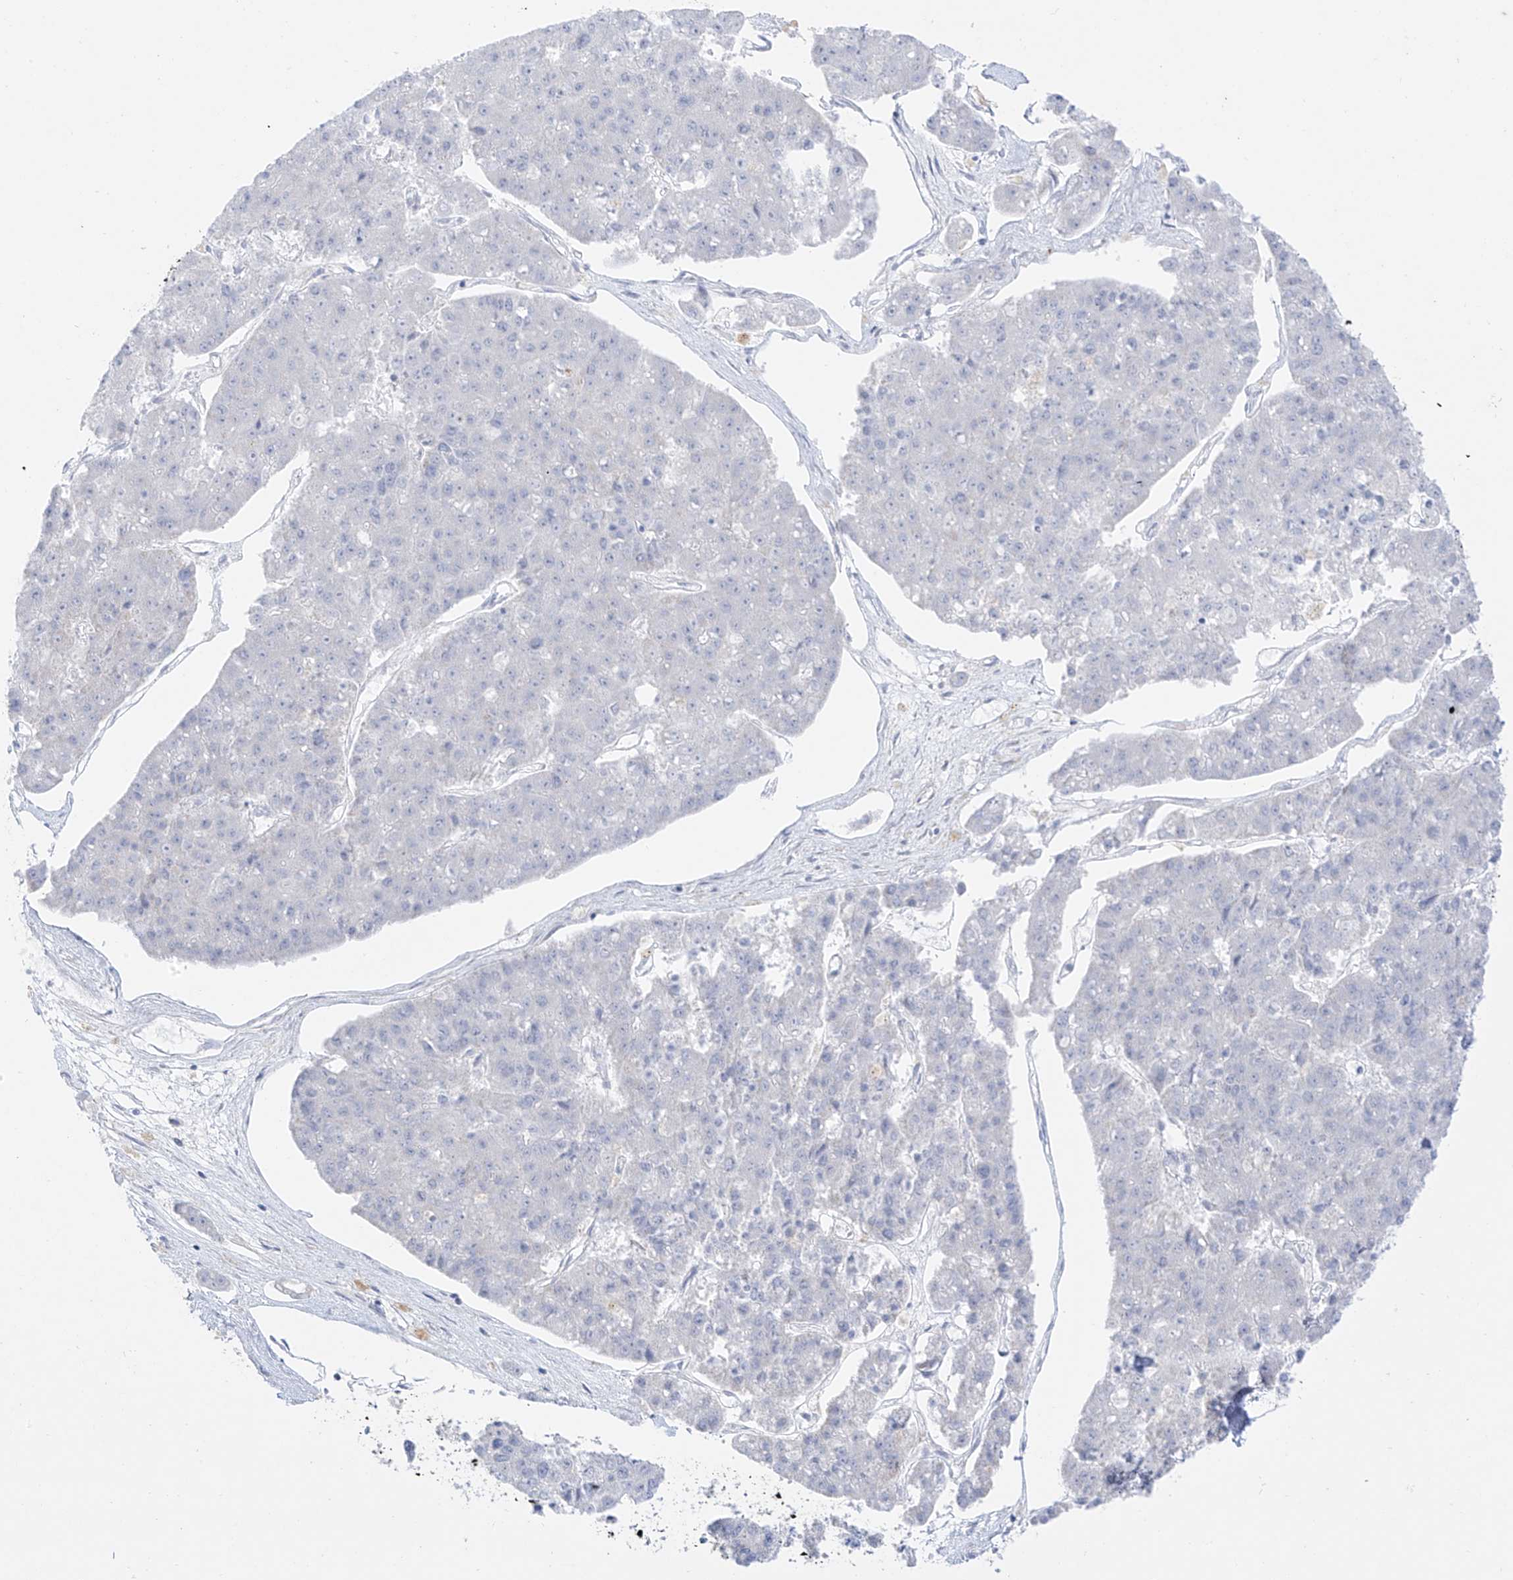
{"staining": {"intensity": "negative", "quantity": "none", "location": "none"}, "tissue": "pancreatic cancer", "cell_type": "Tumor cells", "image_type": "cancer", "snomed": [{"axis": "morphology", "description": "Adenocarcinoma, NOS"}, {"axis": "topography", "description": "Pancreas"}], "caption": "A histopathology image of human pancreatic cancer is negative for staining in tumor cells.", "gene": "ST3GAL5", "patient": {"sex": "male", "age": 50}}